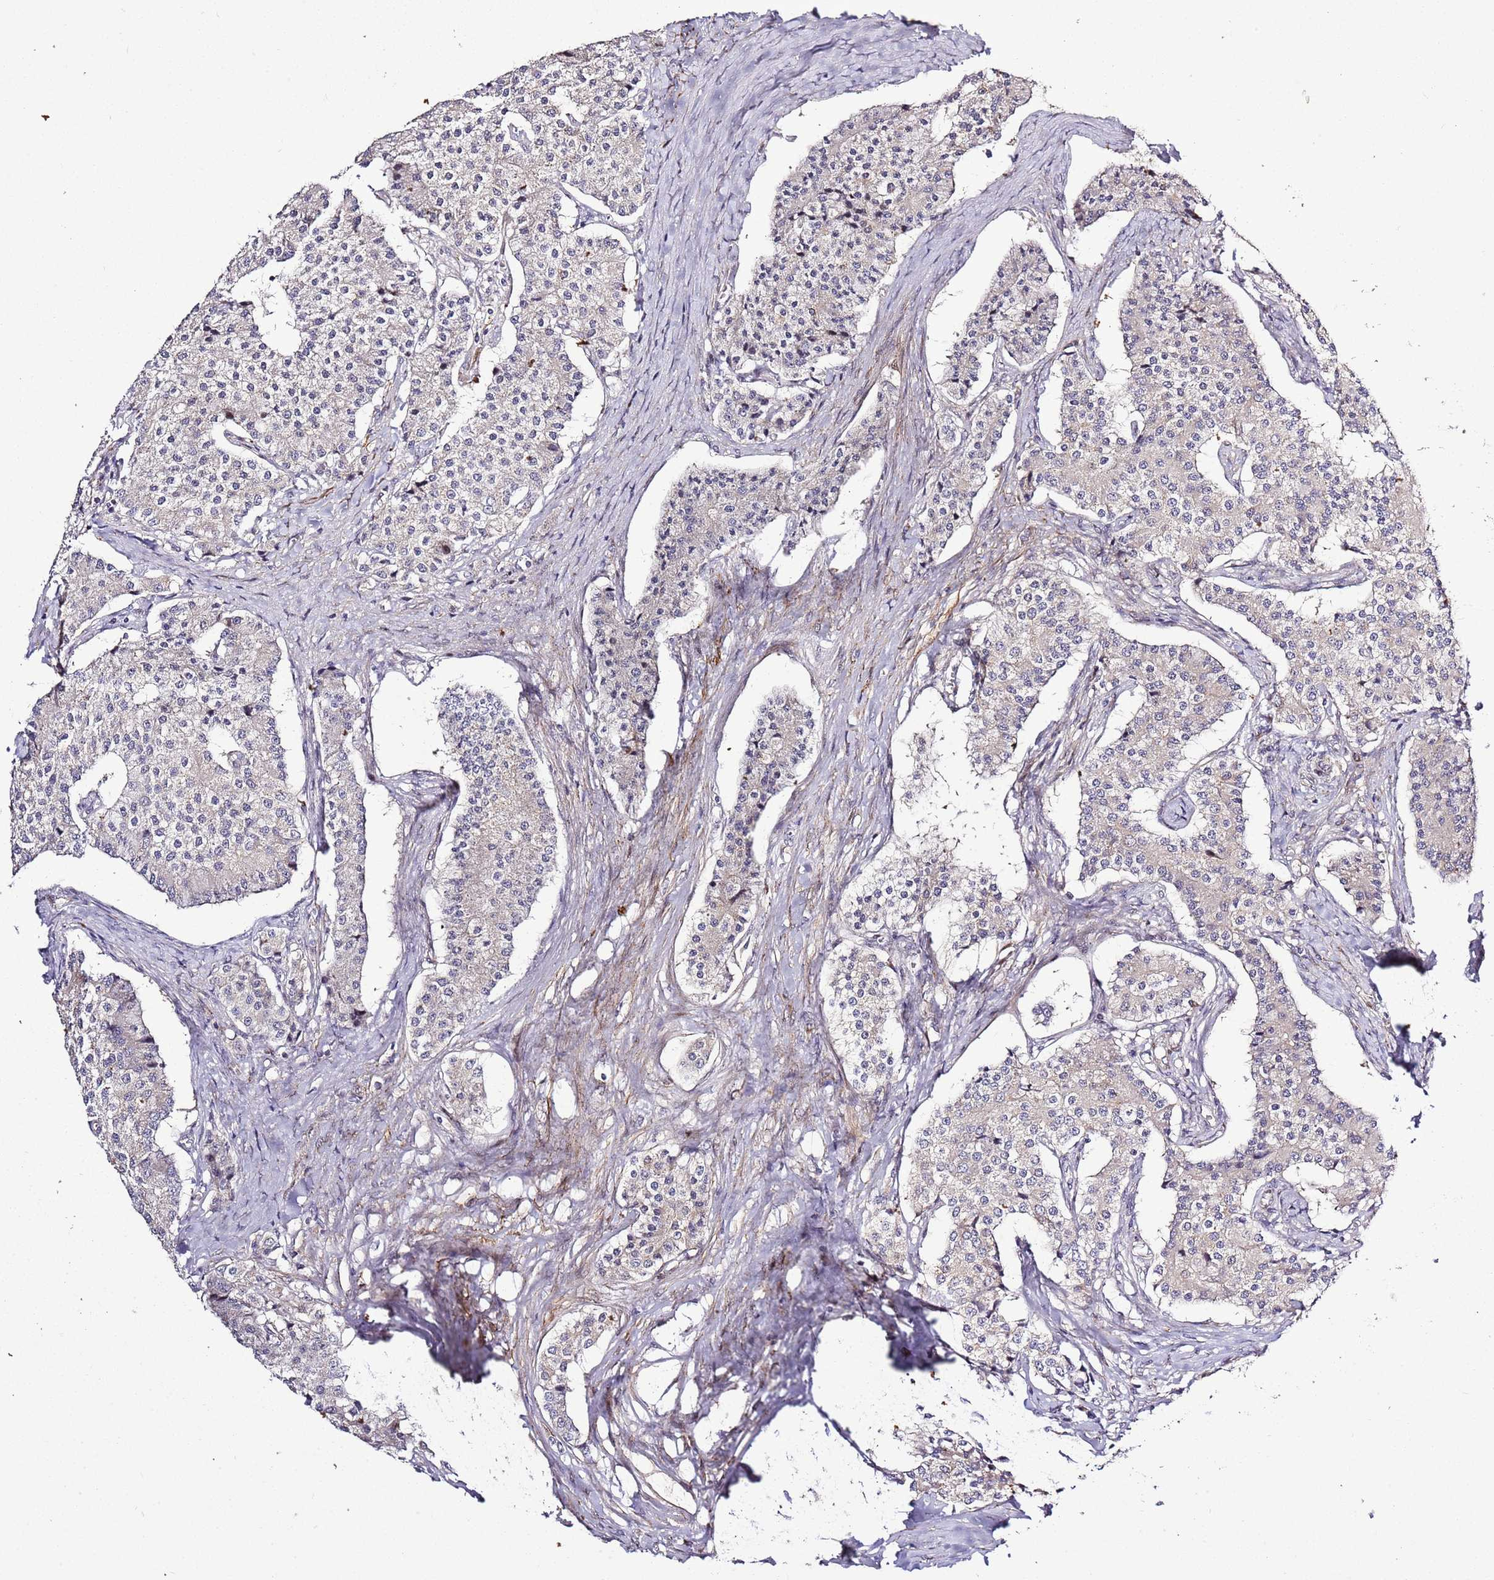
{"staining": {"intensity": "negative", "quantity": "none", "location": "none"}, "tissue": "carcinoid", "cell_type": "Tumor cells", "image_type": "cancer", "snomed": [{"axis": "morphology", "description": "Carcinoid, malignant, NOS"}, {"axis": "topography", "description": "Colon"}], "caption": "Immunohistochemical staining of human carcinoid exhibits no significant expression in tumor cells.", "gene": "PVRIG", "patient": {"sex": "female", "age": 52}}